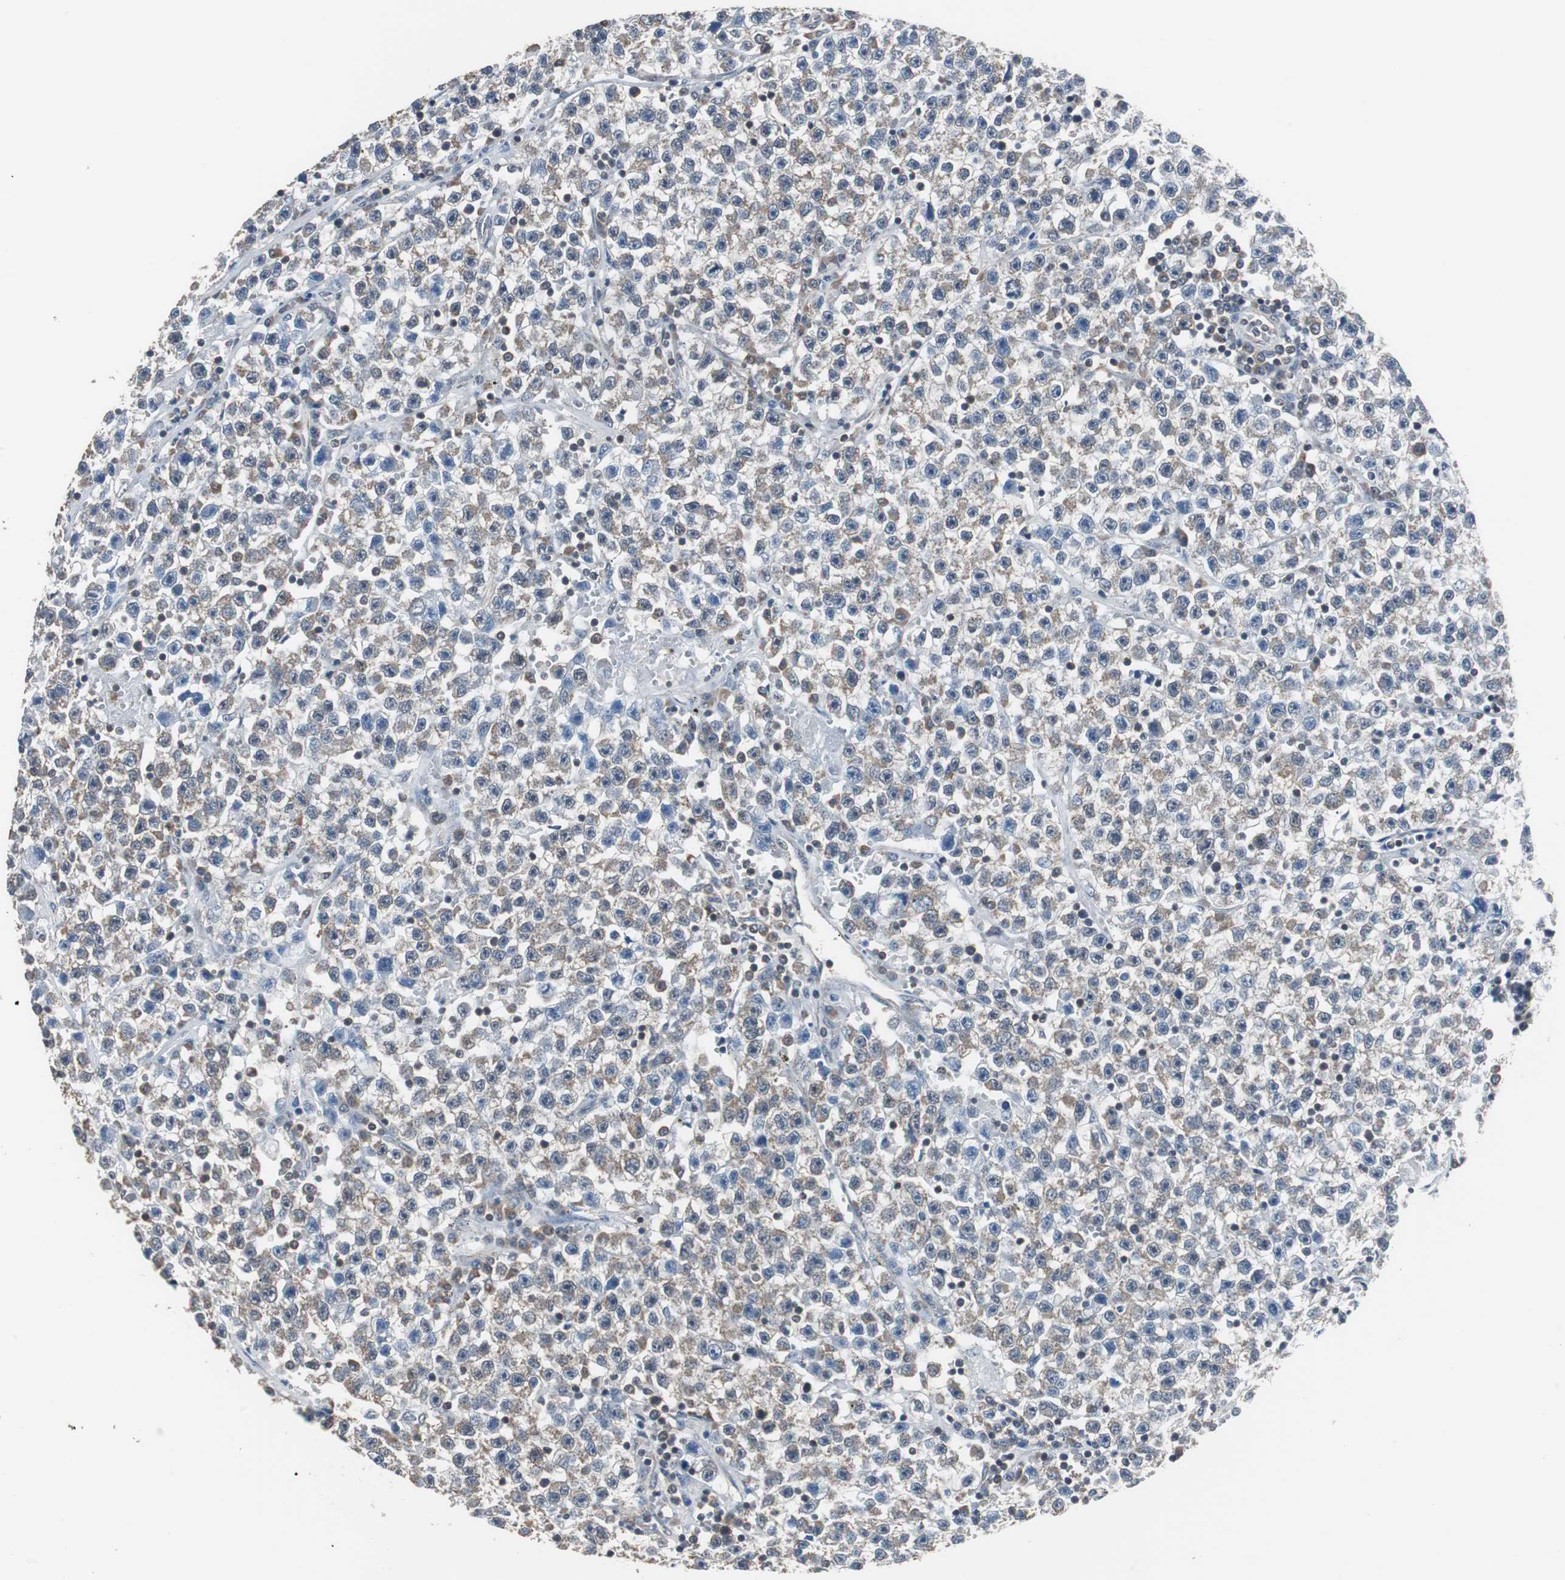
{"staining": {"intensity": "weak", "quantity": "25%-75%", "location": "cytoplasmic/membranous"}, "tissue": "testis cancer", "cell_type": "Tumor cells", "image_type": "cancer", "snomed": [{"axis": "morphology", "description": "Seminoma, NOS"}, {"axis": "topography", "description": "Testis"}], "caption": "Seminoma (testis) tissue exhibits weak cytoplasmic/membranous positivity in approximately 25%-75% of tumor cells, visualized by immunohistochemistry. (Brightfield microscopy of DAB IHC at high magnification).", "gene": "ZHX2", "patient": {"sex": "male", "age": 22}}